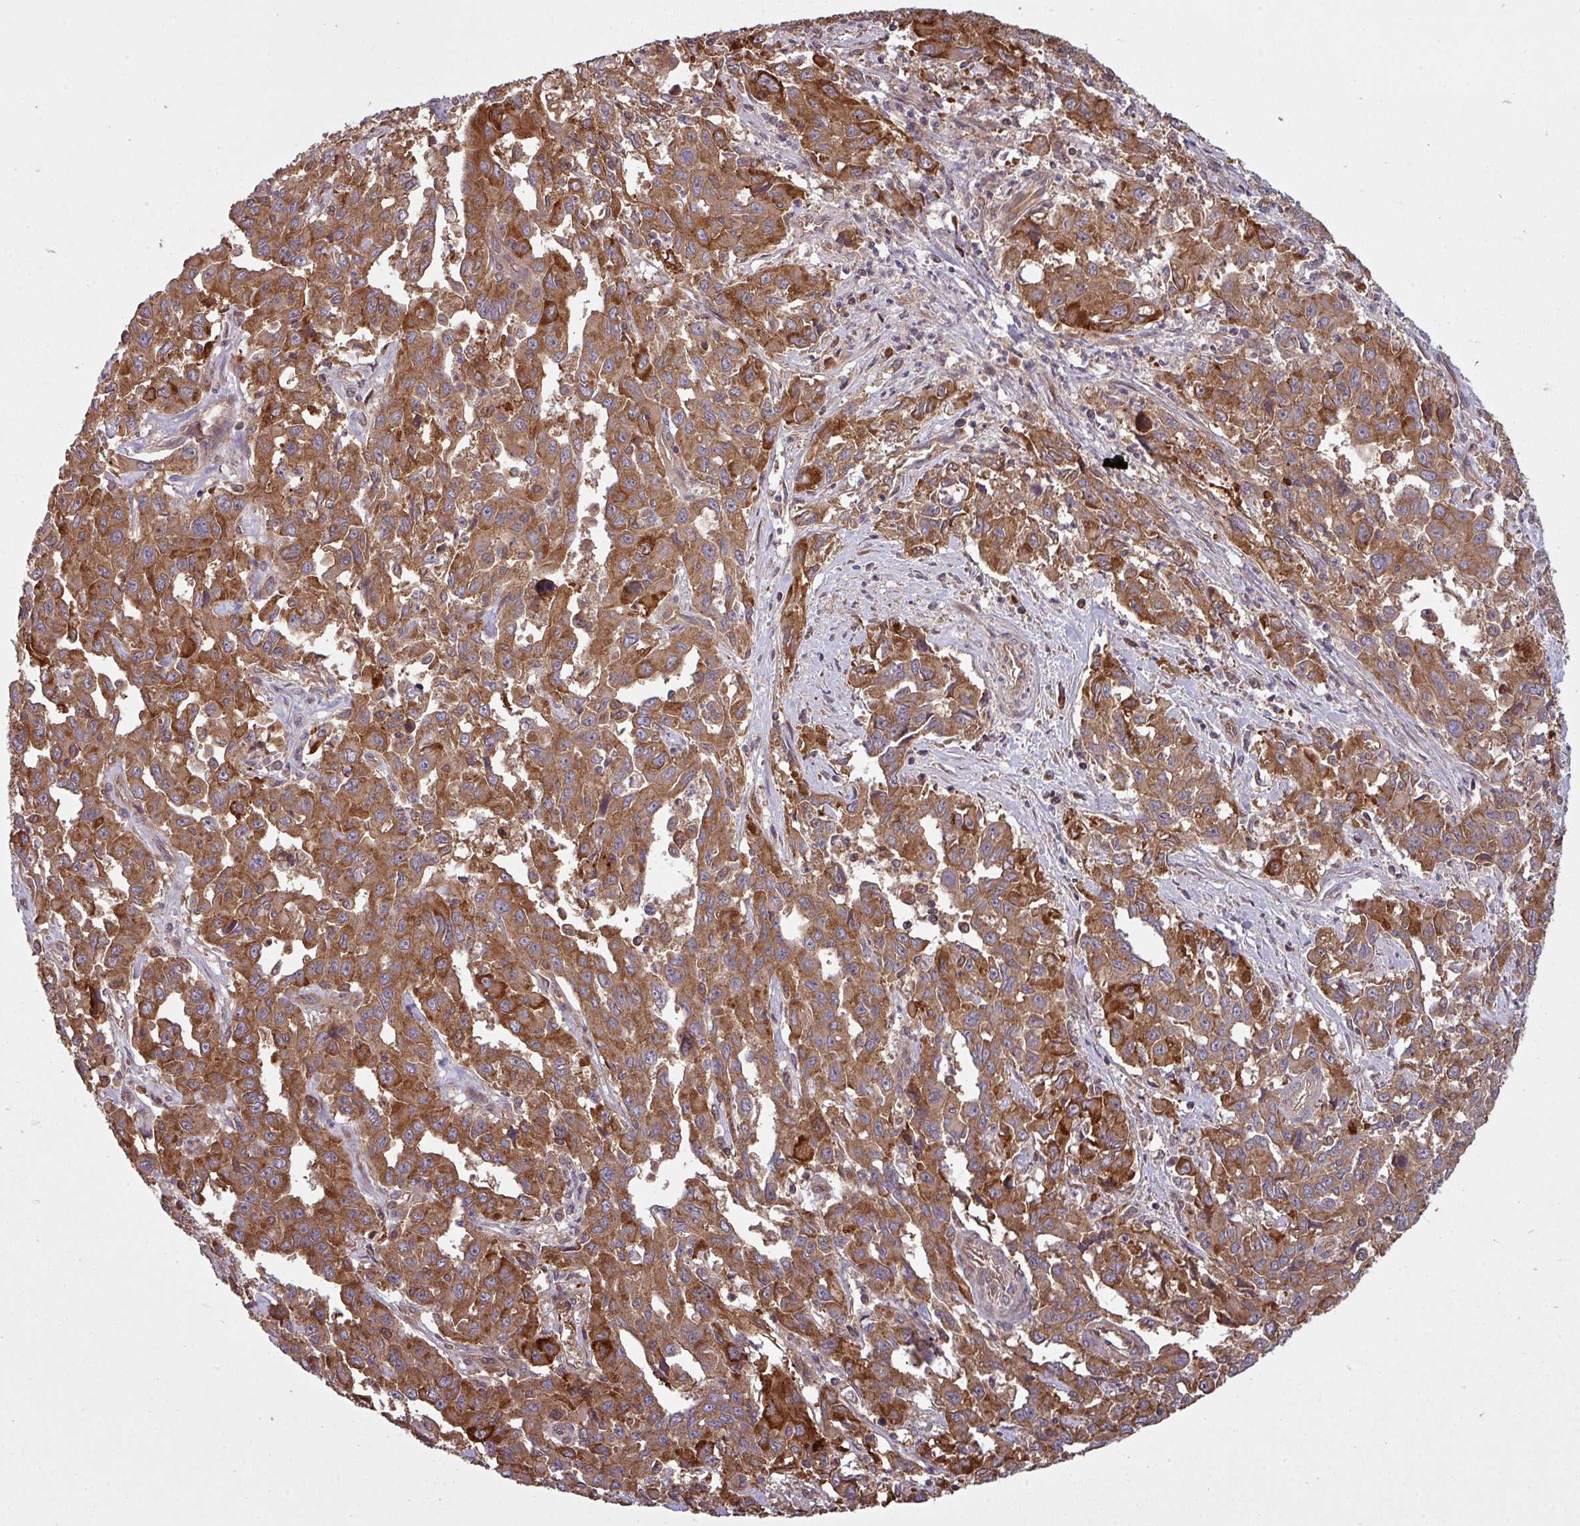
{"staining": {"intensity": "strong", "quantity": ">75%", "location": "cytoplasmic/membranous"}, "tissue": "liver cancer", "cell_type": "Tumor cells", "image_type": "cancer", "snomed": [{"axis": "morphology", "description": "Carcinoma, Hepatocellular, NOS"}, {"axis": "topography", "description": "Liver"}], "caption": "Immunohistochemistry (IHC) staining of liver cancer (hepatocellular carcinoma), which reveals high levels of strong cytoplasmic/membranous expression in approximately >75% of tumor cells indicating strong cytoplasmic/membranous protein expression. The staining was performed using DAB (brown) for protein detection and nuclei were counterstained in hematoxylin (blue).", "gene": "SNRNP25", "patient": {"sex": "male", "age": 63}}